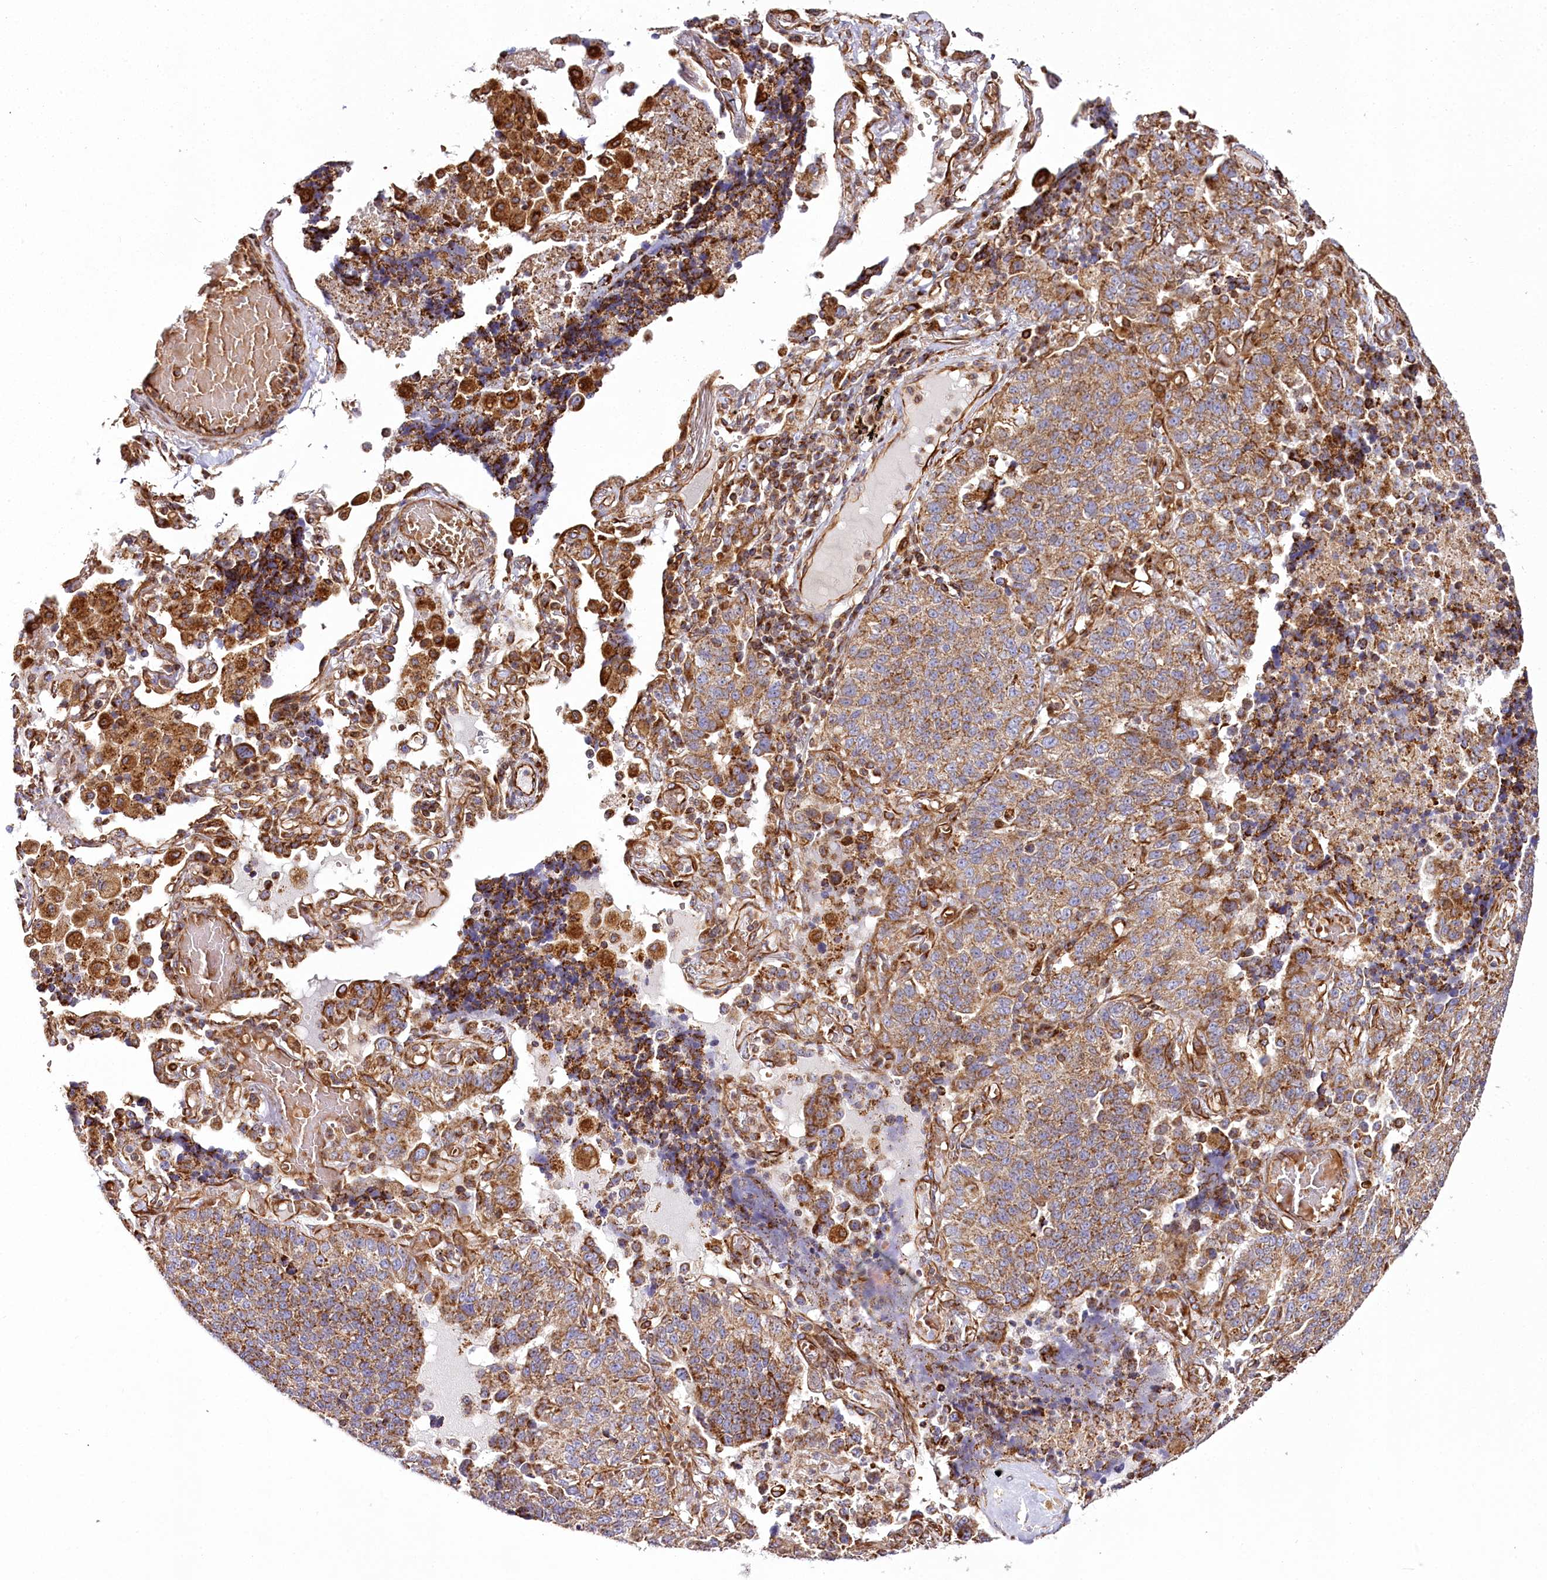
{"staining": {"intensity": "moderate", "quantity": ">75%", "location": "cytoplasmic/membranous"}, "tissue": "lung cancer", "cell_type": "Tumor cells", "image_type": "cancer", "snomed": [{"axis": "morphology", "description": "Adenocarcinoma, NOS"}, {"axis": "topography", "description": "Lung"}], "caption": "High-magnification brightfield microscopy of lung adenocarcinoma stained with DAB (3,3'-diaminobenzidine) (brown) and counterstained with hematoxylin (blue). tumor cells exhibit moderate cytoplasmic/membranous staining is appreciated in approximately>75% of cells. (IHC, brightfield microscopy, high magnification).", "gene": "THUMPD3", "patient": {"sex": "male", "age": 49}}